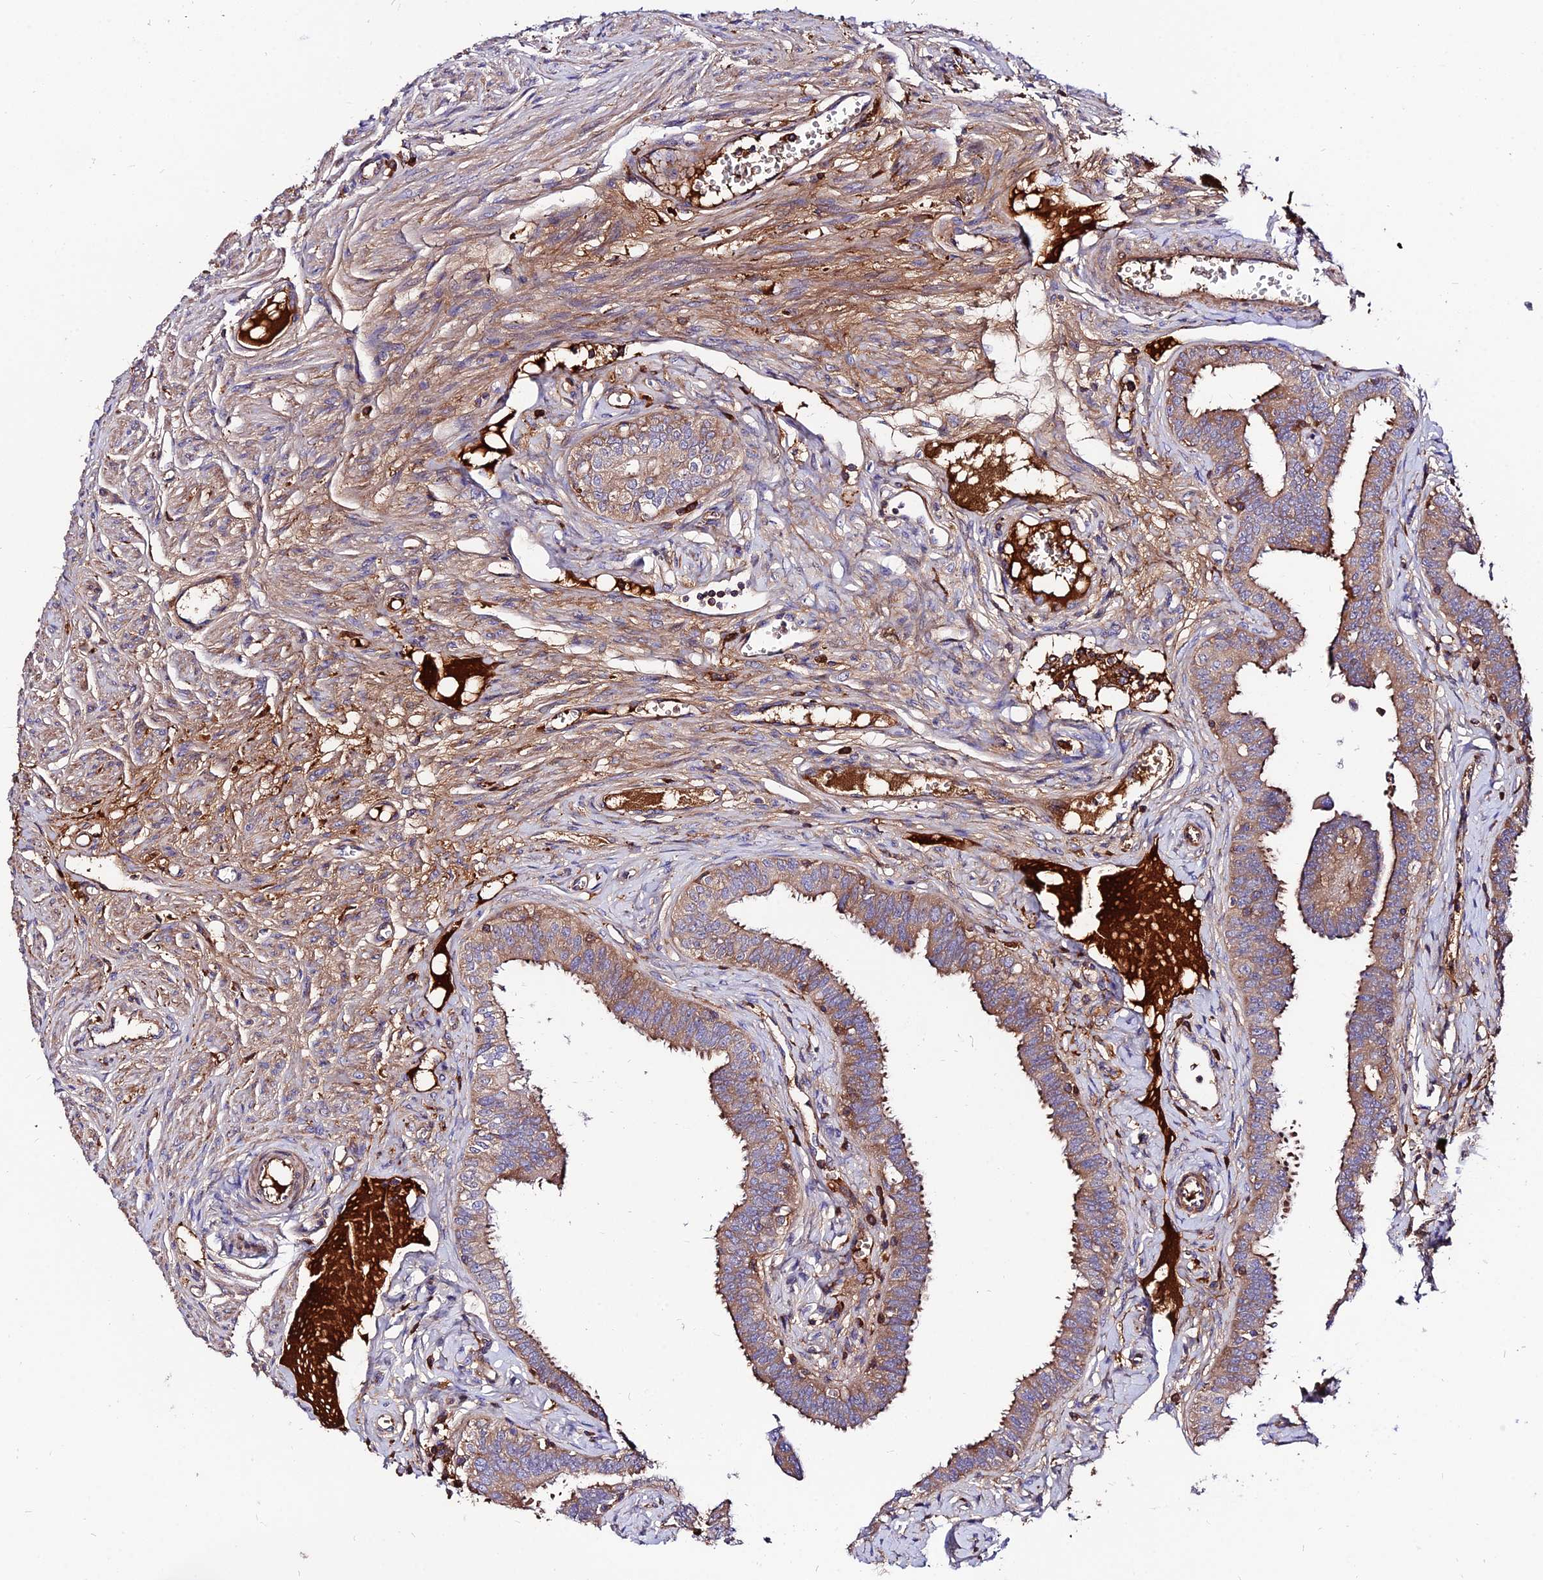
{"staining": {"intensity": "moderate", "quantity": ">75%", "location": "cytoplasmic/membranous"}, "tissue": "fallopian tube", "cell_type": "Glandular cells", "image_type": "normal", "snomed": [{"axis": "morphology", "description": "Normal tissue, NOS"}, {"axis": "morphology", "description": "Carcinoma, NOS"}, {"axis": "topography", "description": "Fallopian tube"}, {"axis": "topography", "description": "Ovary"}], "caption": "A micrograph of fallopian tube stained for a protein displays moderate cytoplasmic/membranous brown staining in glandular cells.", "gene": "PYM1", "patient": {"sex": "female", "age": 59}}